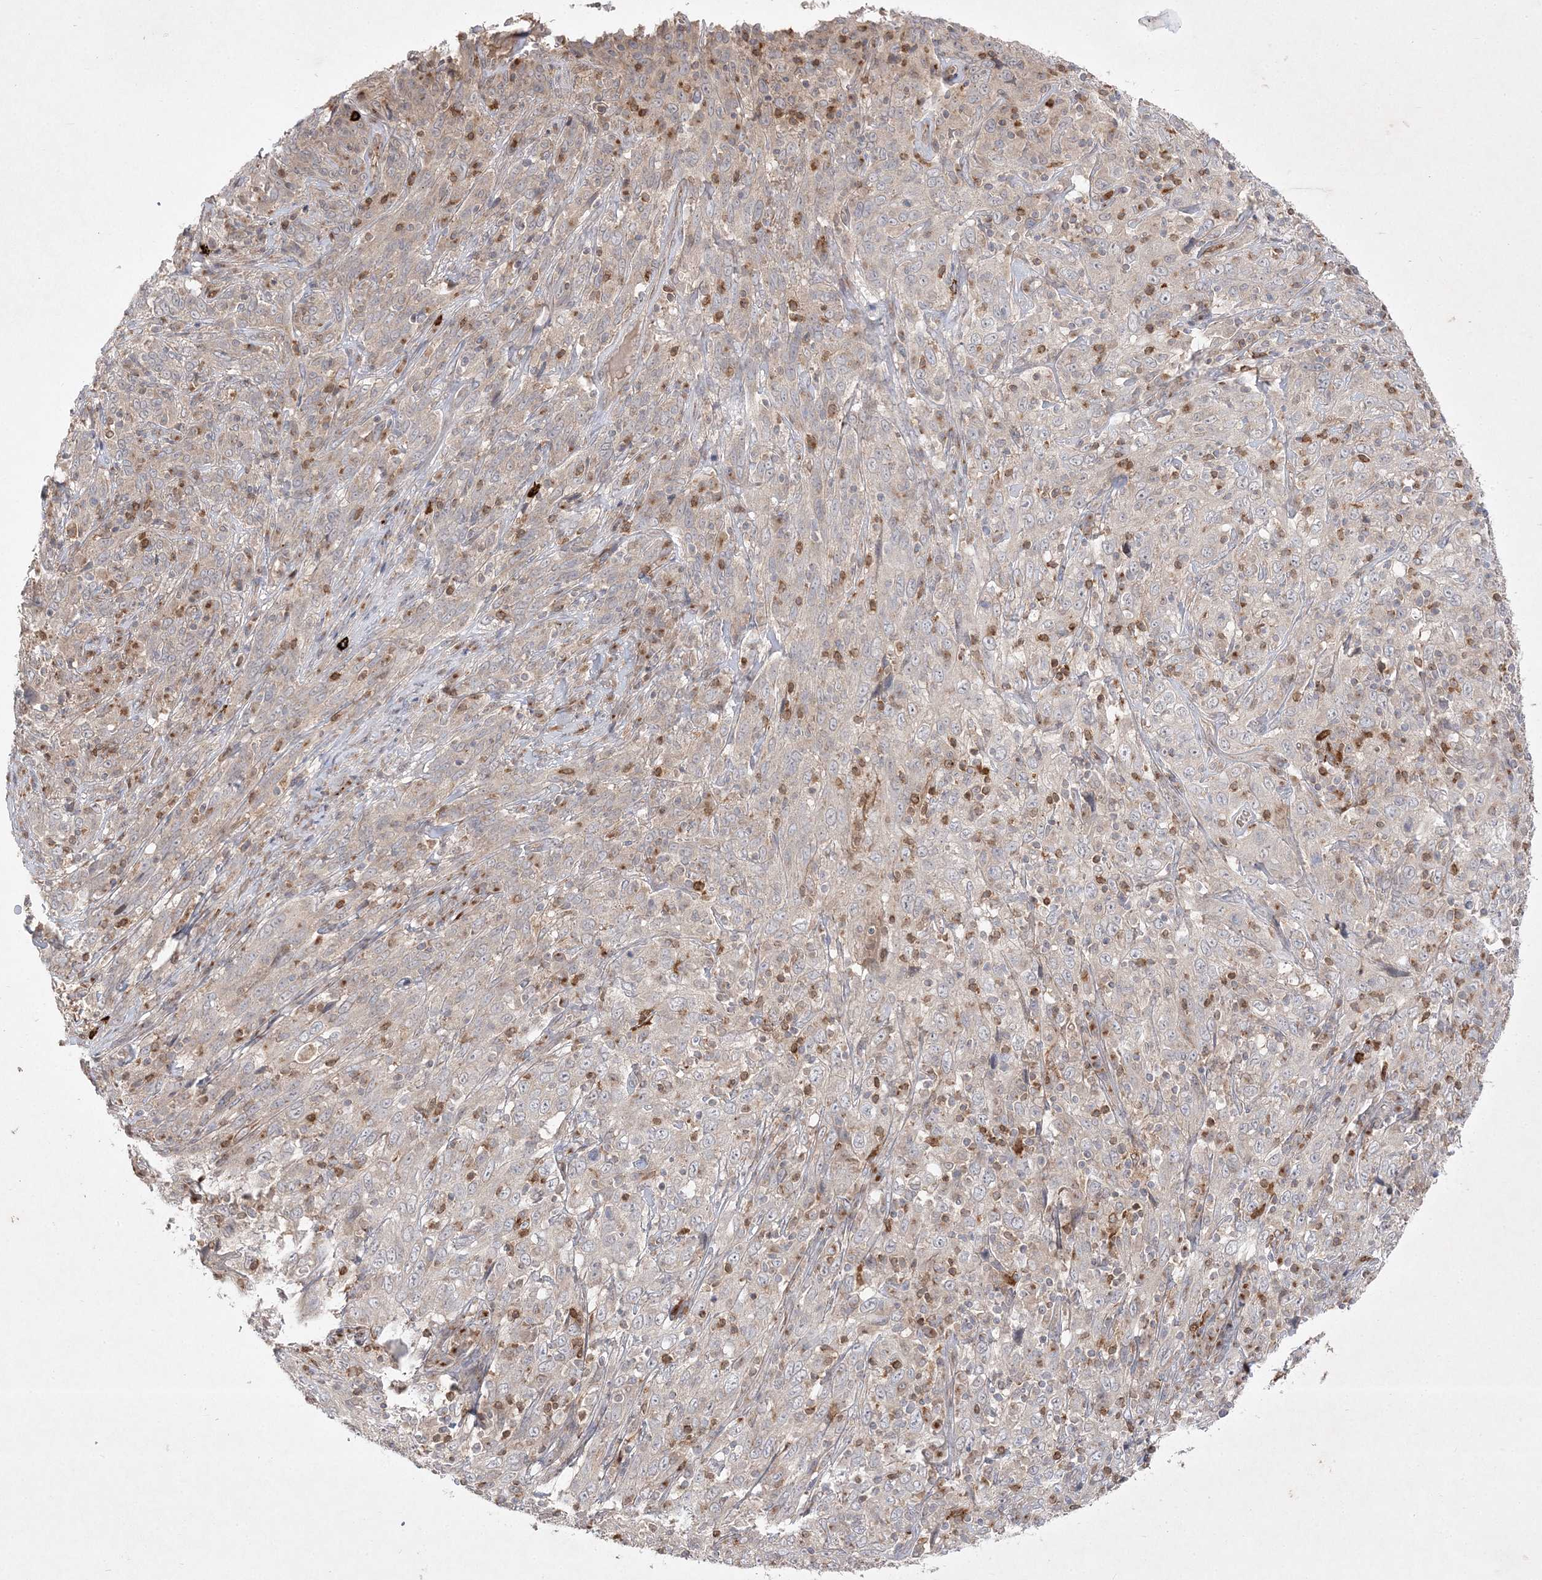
{"staining": {"intensity": "negative", "quantity": "none", "location": "none"}, "tissue": "cervical cancer", "cell_type": "Tumor cells", "image_type": "cancer", "snomed": [{"axis": "morphology", "description": "Squamous cell carcinoma, NOS"}, {"axis": "topography", "description": "Cervix"}], "caption": "The photomicrograph shows no significant staining in tumor cells of cervical squamous cell carcinoma. Brightfield microscopy of immunohistochemistry stained with DAB (brown) and hematoxylin (blue), captured at high magnification.", "gene": "CLNK", "patient": {"sex": "female", "age": 46}}